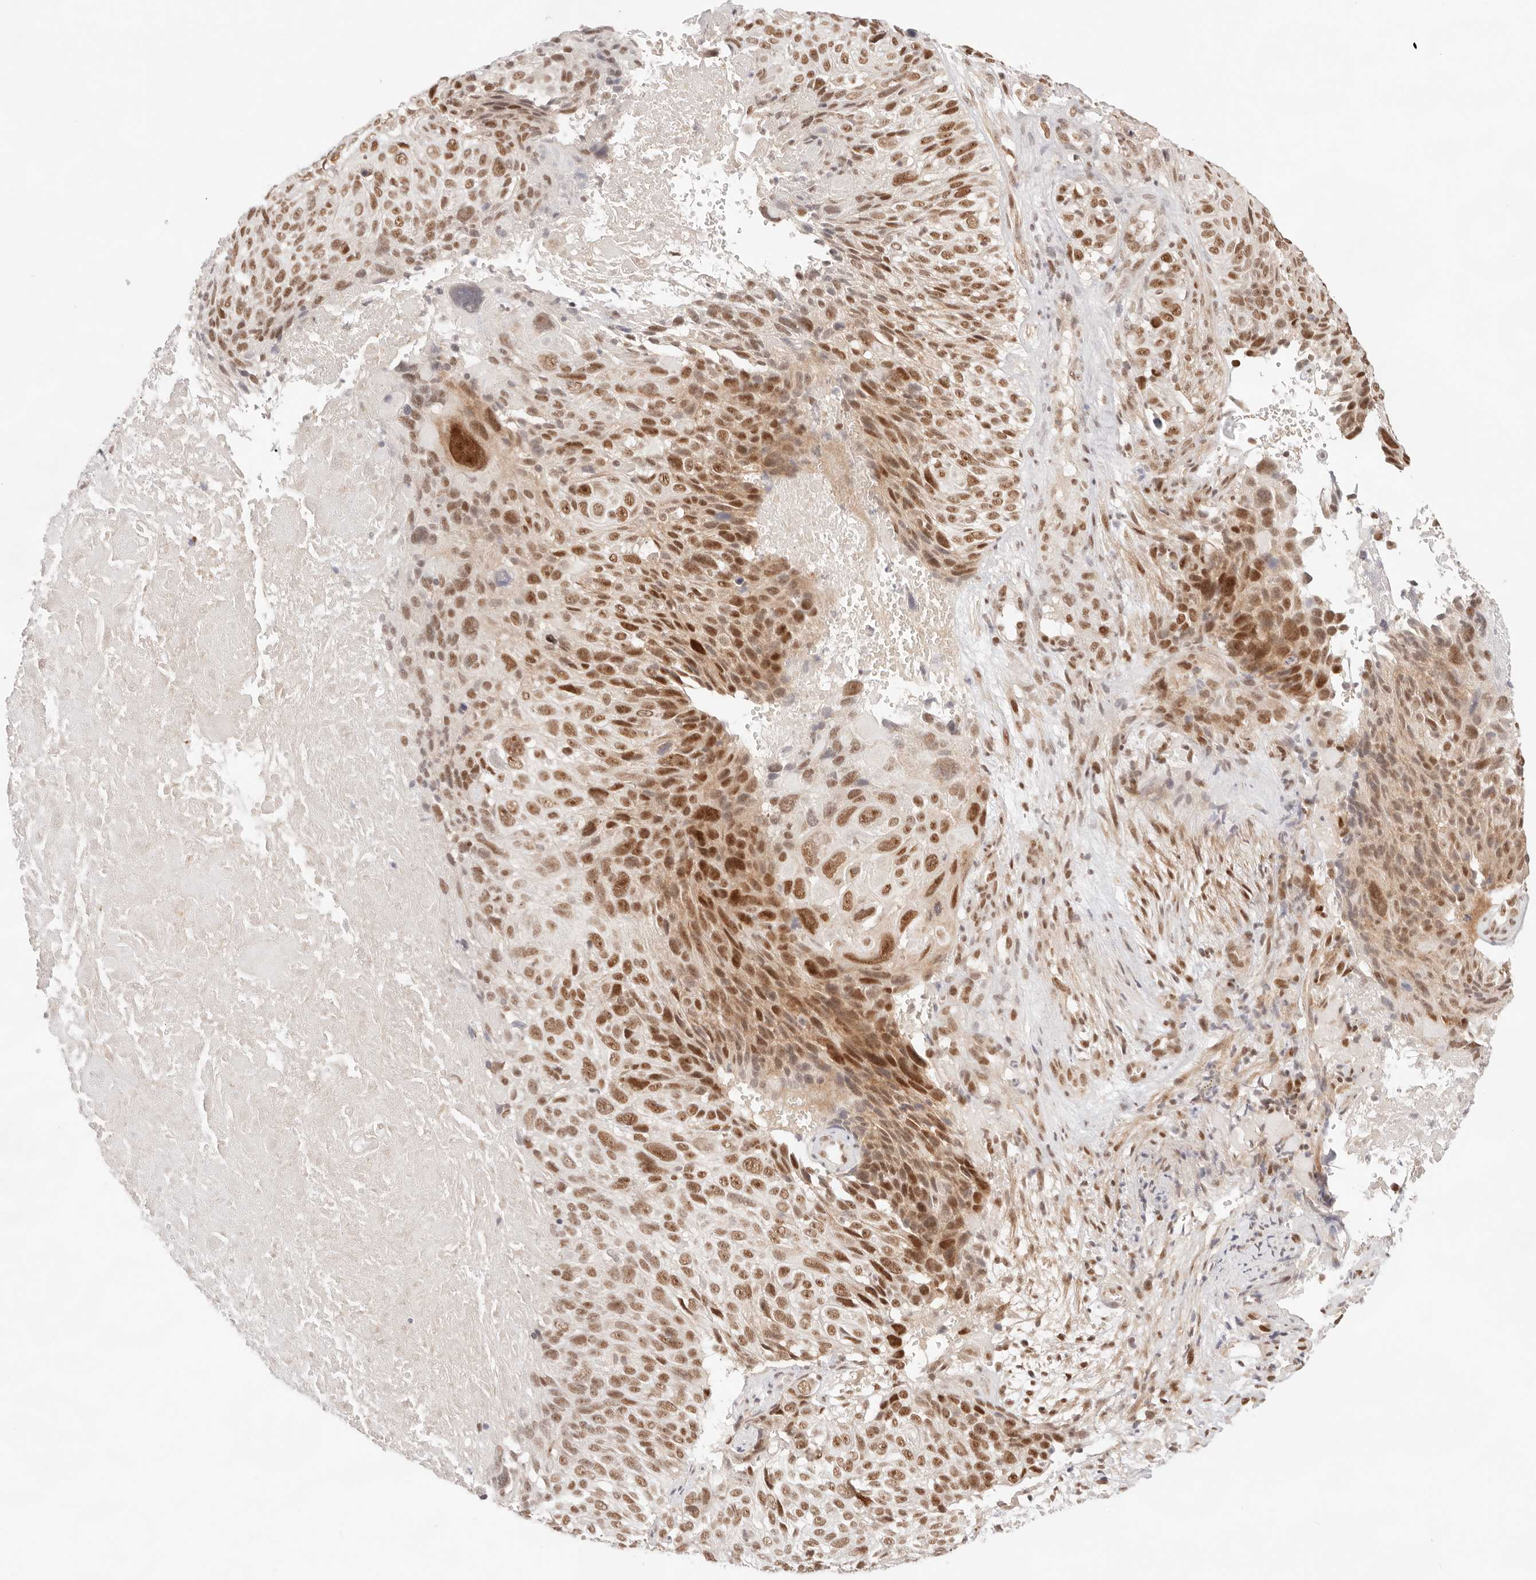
{"staining": {"intensity": "moderate", "quantity": ">75%", "location": "nuclear"}, "tissue": "cervical cancer", "cell_type": "Tumor cells", "image_type": "cancer", "snomed": [{"axis": "morphology", "description": "Squamous cell carcinoma, NOS"}, {"axis": "topography", "description": "Cervix"}], "caption": "Protein expression analysis of human squamous cell carcinoma (cervical) reveals moderate nuclear staining in approximately >75% of tumor cells. Immunohistochemistry stains the protein in brown and the nuclei are stained blue.", "gene": "GTF2E2", "patient": {"sex": "female", "age": 74}}